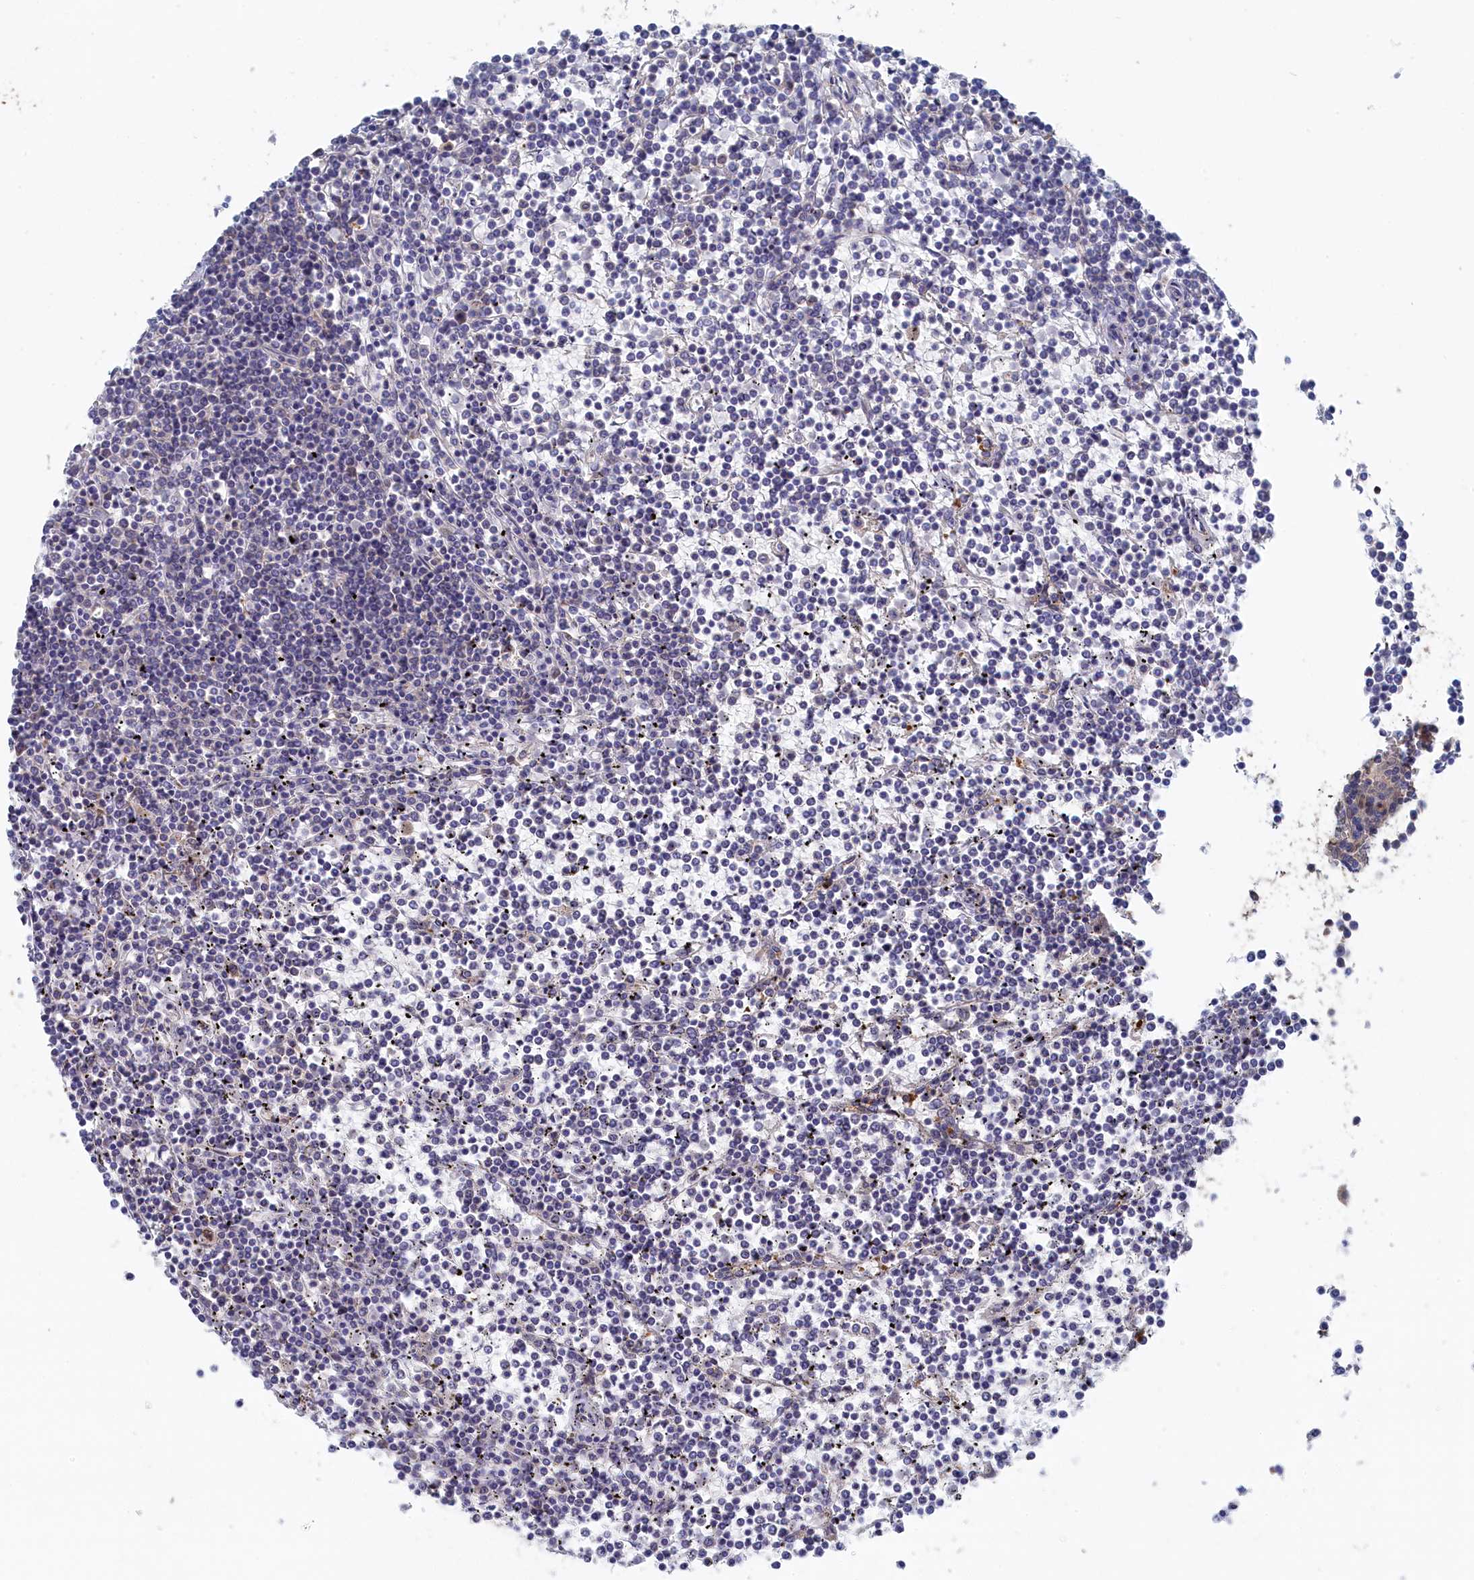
{"staining": {"intensity": "negative", "quantity": "none", "location": "none"}, "tissue": "lymphoma", "cell_type": "Tumor cells", "image_type": "cancer", "snomed": [{"axis": "morphology", "description": "Malignant lymphoma, non-Hodgkin's type, Low grade"}, {"axis": "topography", "description": "Spleen"}], "caption": "Histopathology image shows no protein positivity in tumor cells of low-grade malignant lymphoma, non-Hodgkin's type tissue. The staining was performed using DAB (3,3'-diaminobenzidine) to visualize the protein expression in brown, while the nuclei were stained in blue with hematoxylin (Magnification: 20x).", "gene": "IRGQ", "patient": {"sex": "female", "age": 19}}